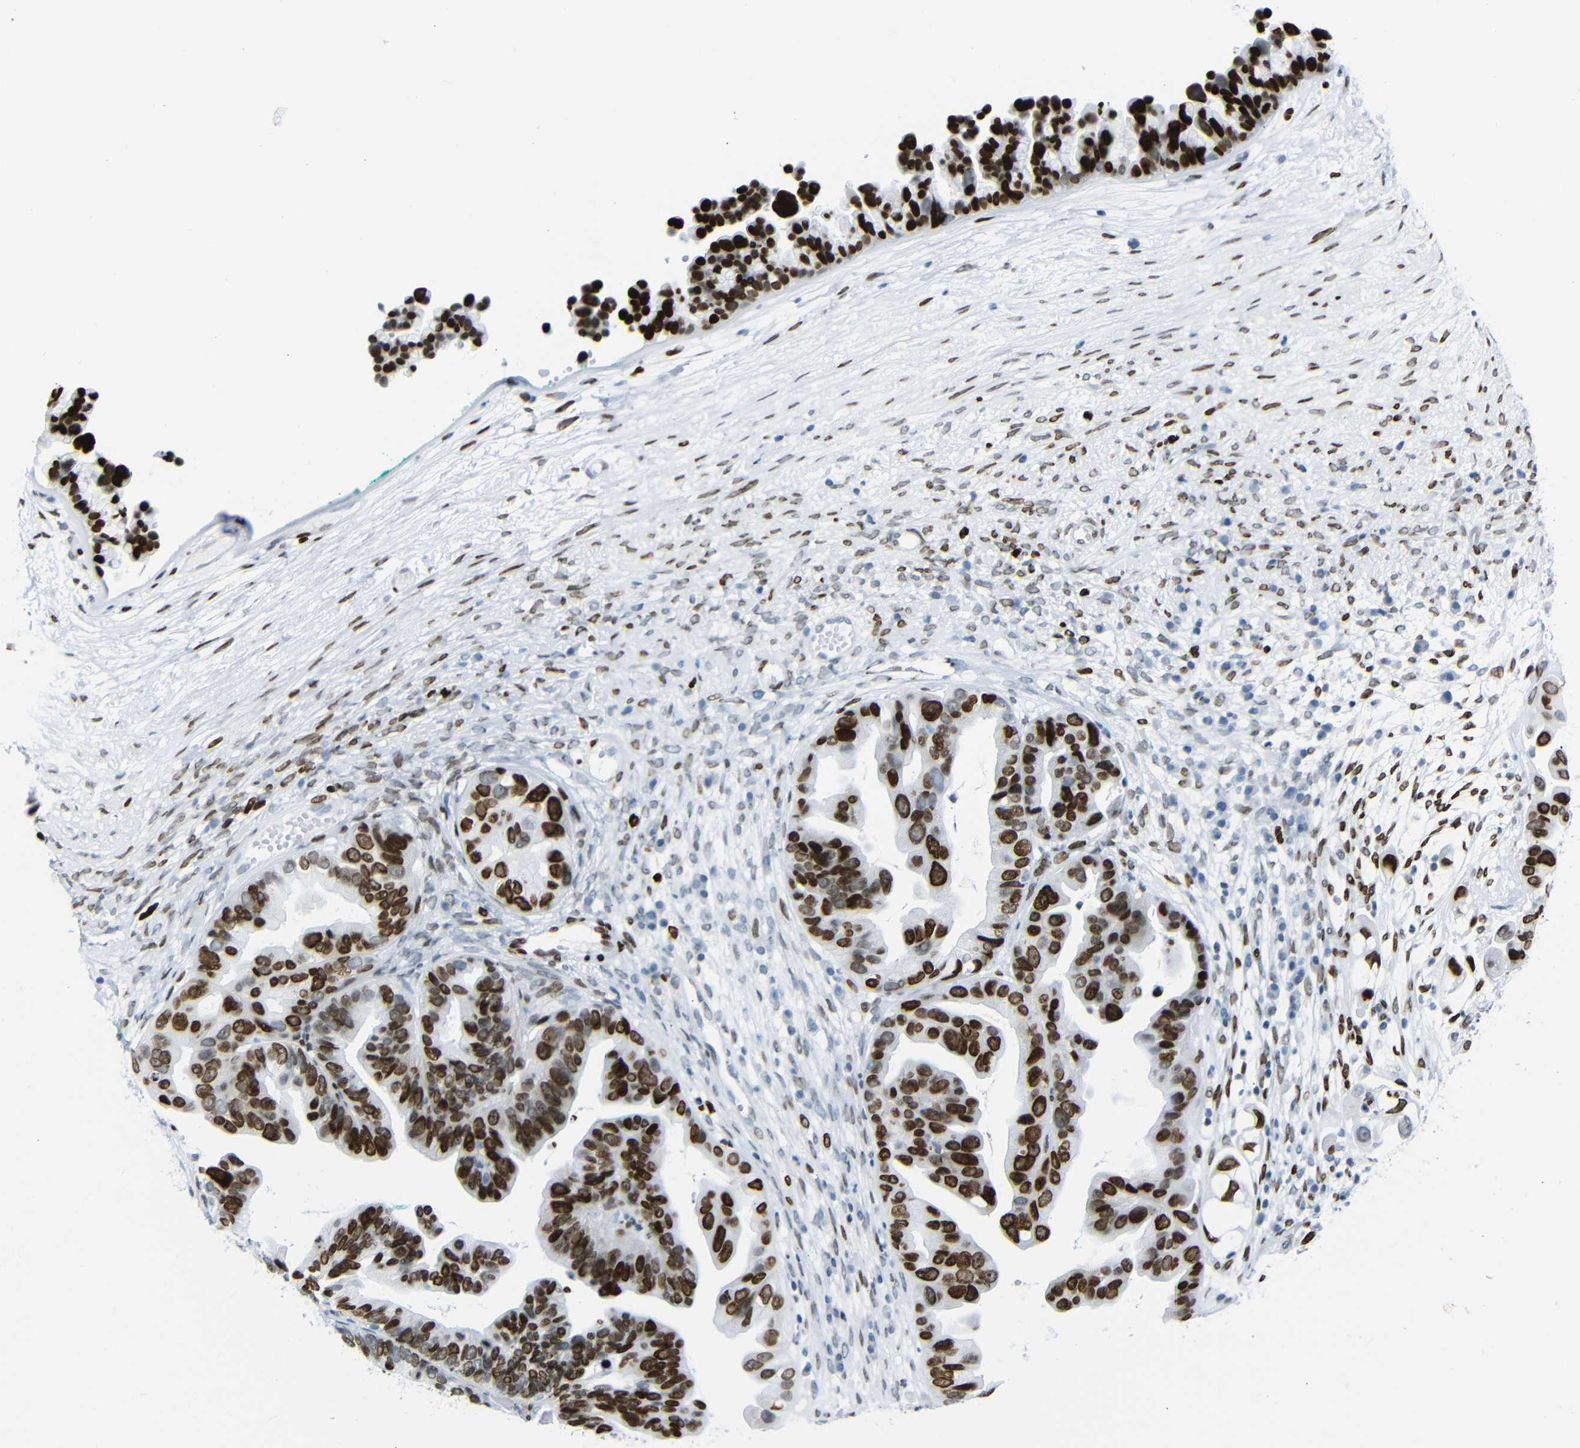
{"staining": {"intensity": "strong", "quantity": ">75%", "location": "nuclear"}, "tissue": "ovarian cancer", "cell_type": "Tumor cells", "image_type": "cancer", "snomed": [{"axis": "morphology", "description": "Cystadenocarcinoma, serous, NOS"}, {"axis": "topography", "description": "Ovary"}], "caption": "Serous cystadenocarcinoma (ovarian) tissue demonstrates strong nuclear expression in about >75% of tumor cells The staining was performed using DAB (3,3'-diaminobenzidine), with brown indicating positive protein expression. Nuclei are stained blue with hematoxylin.", "gene": "NPIPB15", "patient": {"sex": "female", "age": 56}}